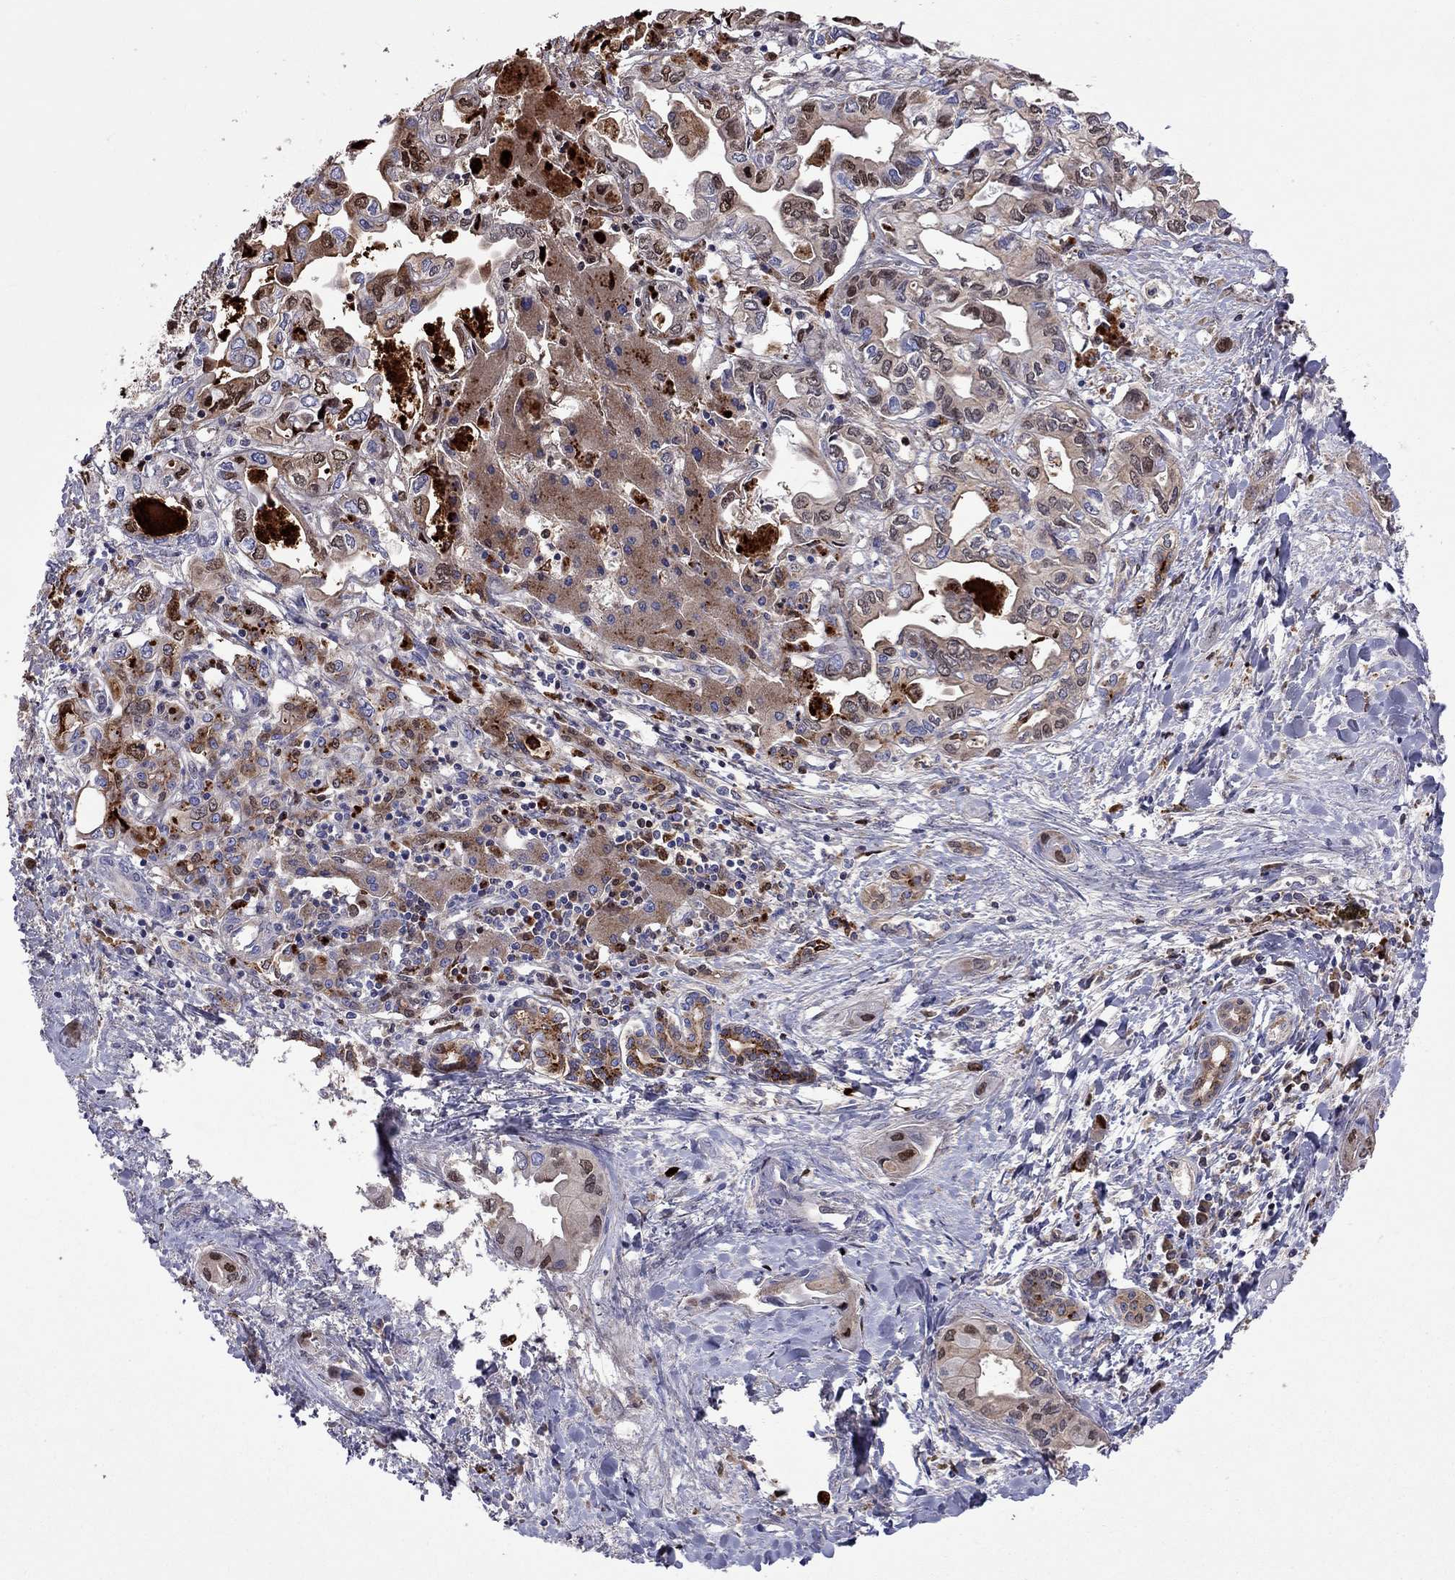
{"staining": {"intensity": "moderate", "quantity": "<25%", "location": "cytoplasmic/membranous"}, "tissue": "liver cancer", "cell_type": "Tumor cells", "image_type": "cancer", "snomed": [{"axis": "morphology", "description": "Cholangiocarcinoma"}, {"axis": "topography", "description": "Liver"}], "caption": "Human cholangiocarcinoma (liver) stained with a brown dye demonstrates moderate cytoplasmic/membranous positive staining in approximately <25% of tumor cells.", "gene": "SERPINA3", "patient": {"sex": "female", "age": 64}}